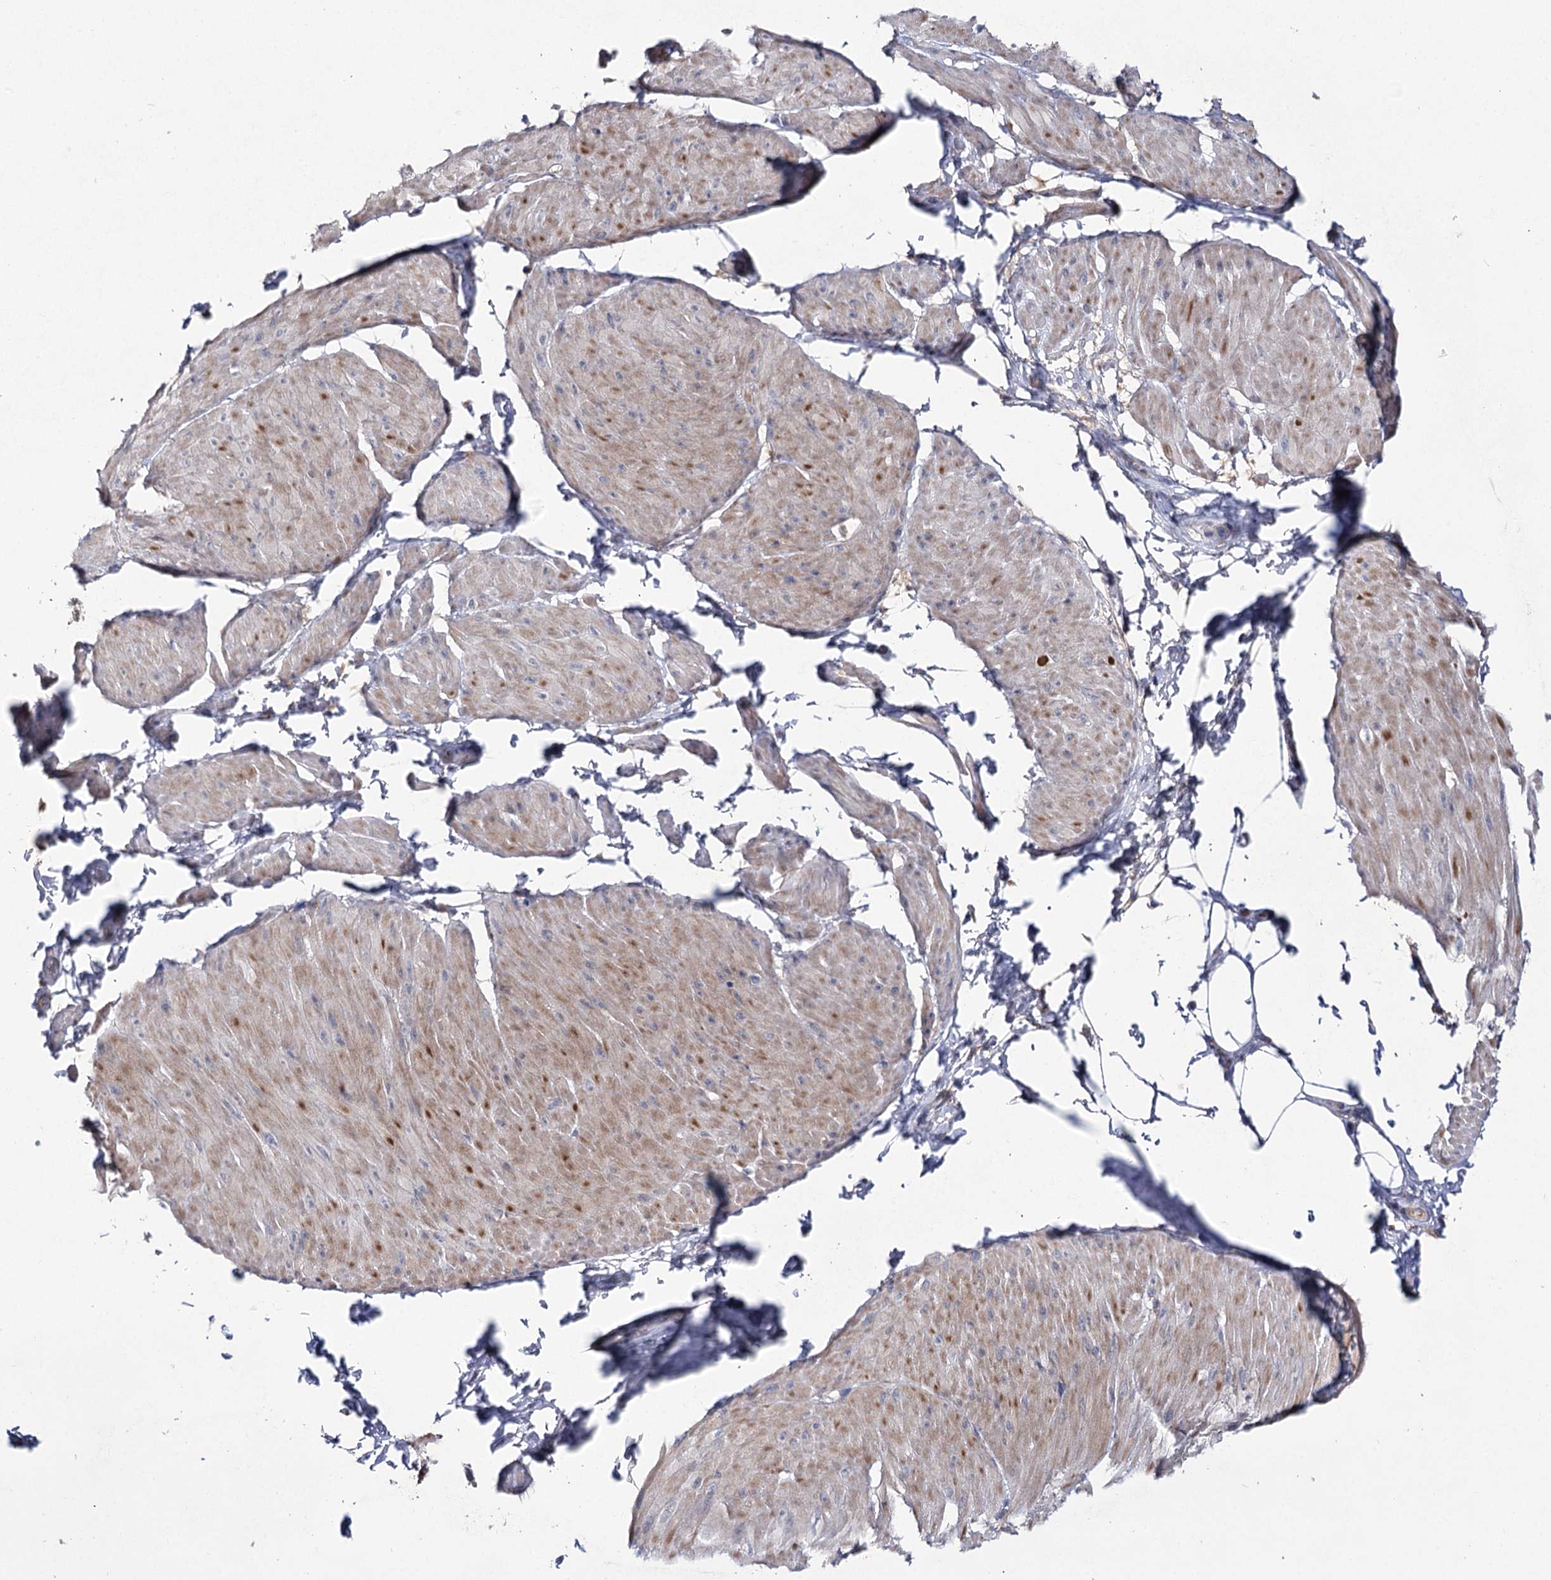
{"staining": {"intensity": "moderate", "quantity": "<25%", "location": "cytoplasmic/membranous"}, "tissue": "smooth muscle", "cell_type": "Smooth muscle cells", "image_type": "normal", "snomed": [{"axis": "morphology", "description": "Urothelial carcinoma, High grade"}, {"axis": "topography", "description": "Urinary bladder"}], "caption": "This is a photomicrograph of IHC staining of benign smooth muscle, which shows moderate positivity in the cytoplasmic/membranous of smooth muscle cells.", "gene": "AURKC", "patient": {"sex": "male", "age": 46}}